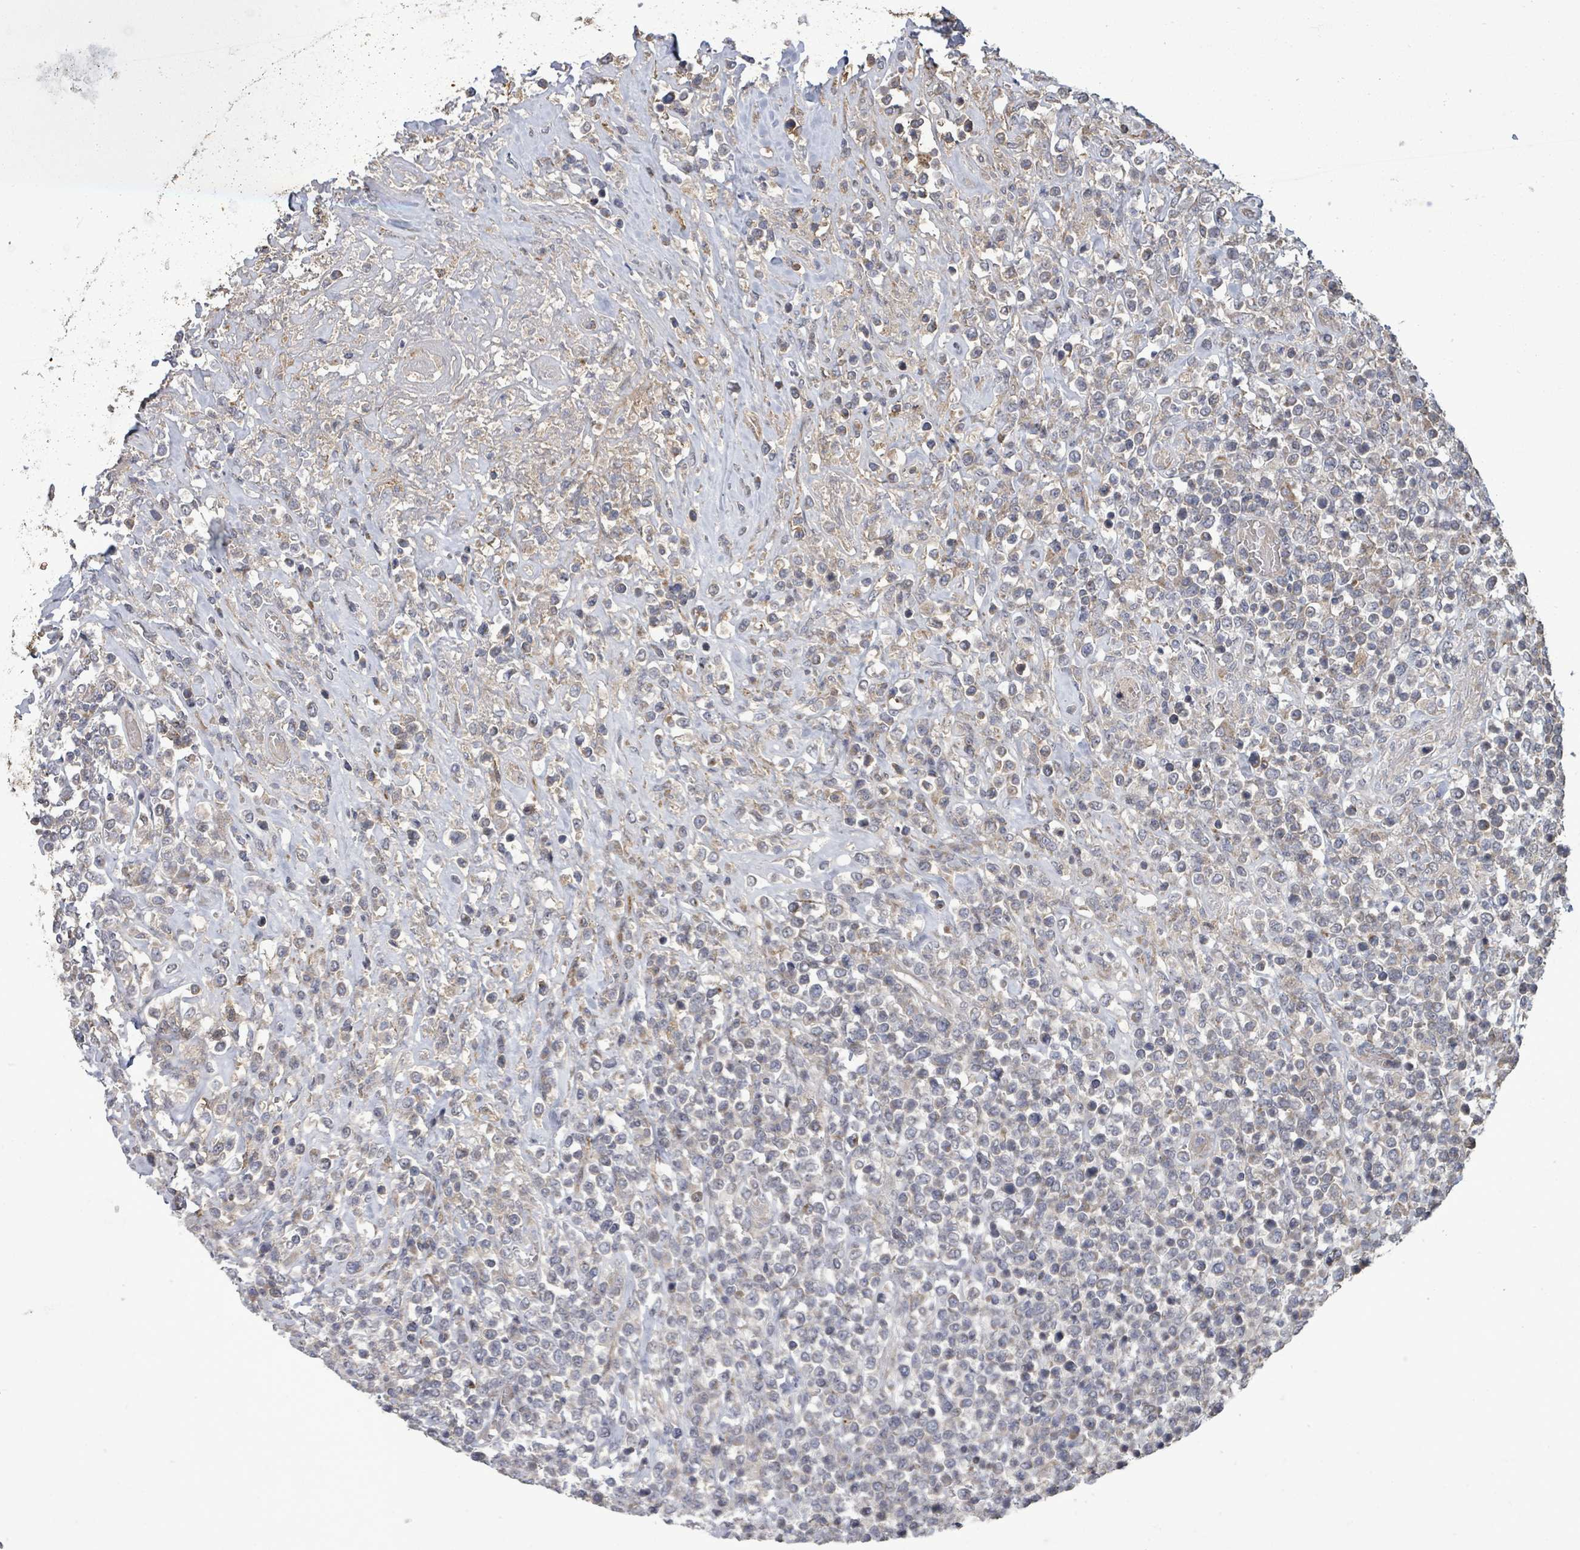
{"staining": {"intensity": "weak", "quantity": "<25%", "location": "cytoplasmic/membranous"}, "tissue": "lymphoma", "cell_type": "Tumor cells", "image_type": "cancer", "snomed": [{"axis": "morphology", "description": "Malignant lymphoma, non-Hodgkin's type, High grade"}, {"axis": "topography", "description": "Soft tissue"}], "caption": "Tumor cells are negative for brown protein staining in lymphoma.", "gene": "KRTAP27-1", "patient": {"sex": "female", "age": 56}}